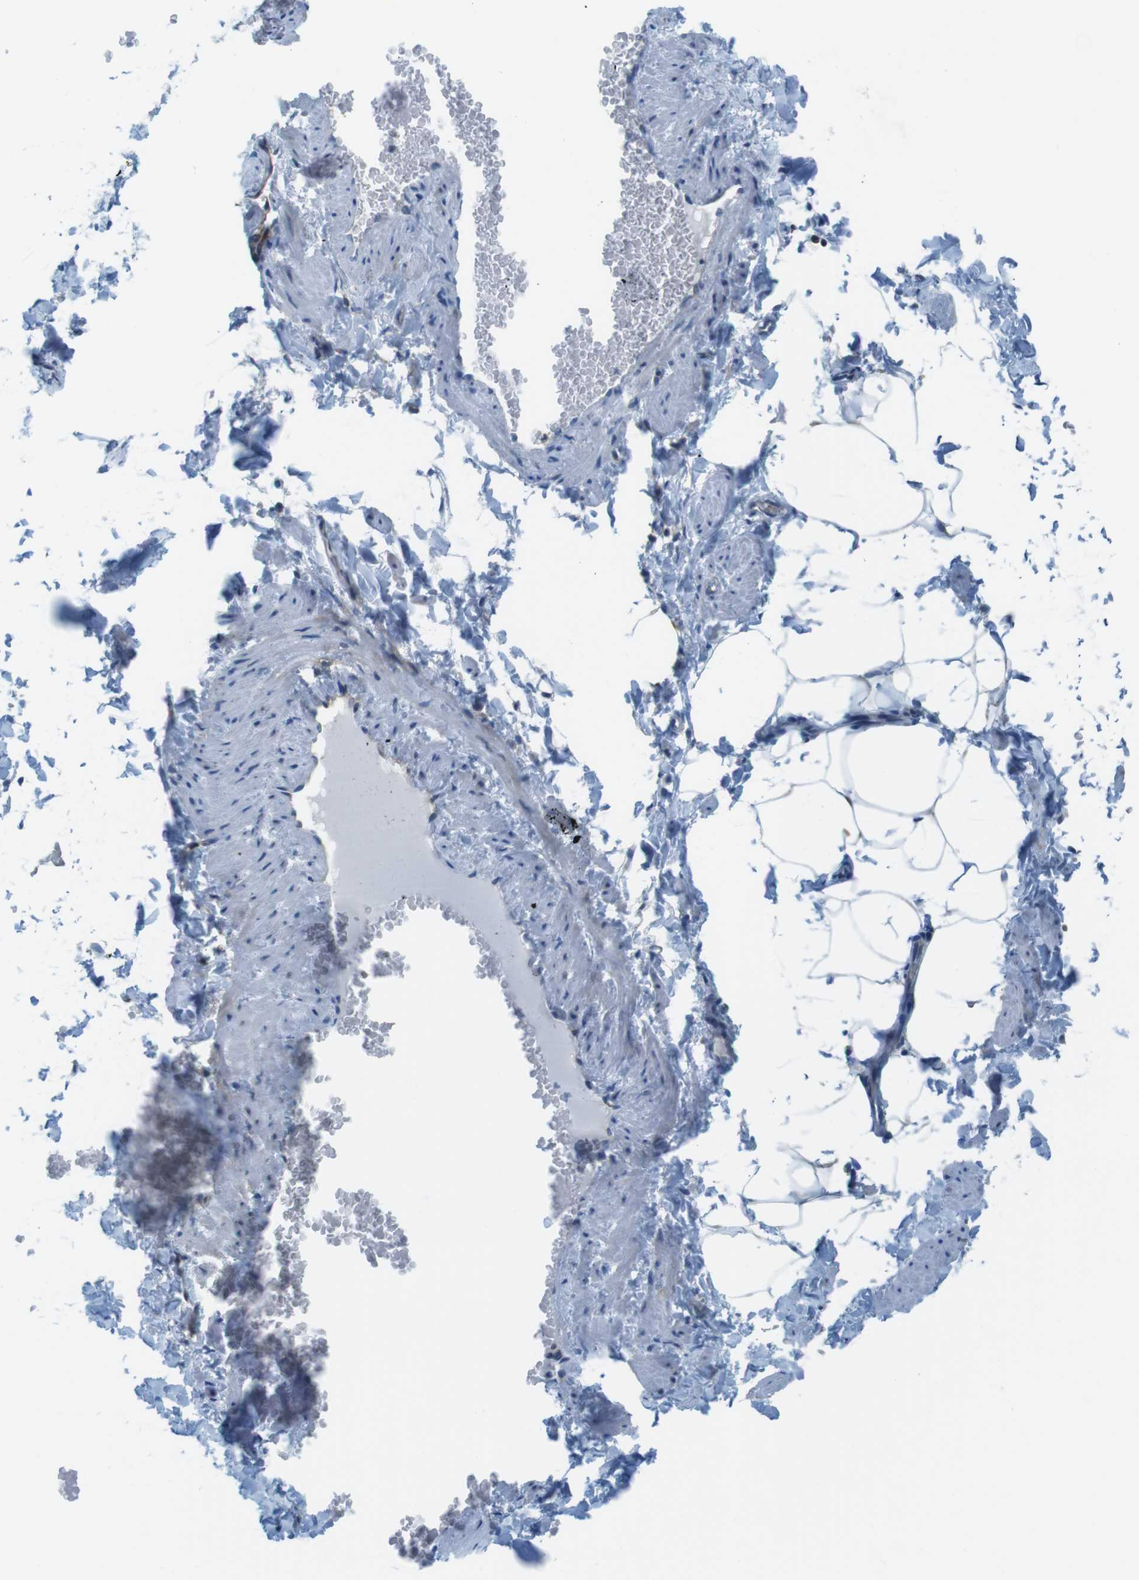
{"staining": {"intensity": "negative", "quantity": "none", "location": "none"}, "tissue": "adipose tissue", "cell_type": "Adipocytes", "image_type": "normal", "snomed": [{"axis": "morphology", "description": "Normal tissue, NOS"}, {"axis": "topography", "description": "Vascular tissue"}], "caption": "Adipose tissue was stained to show a protein in brown. There is no significant staining in adipocytes. (DAB (3,3'-diaminobenzidine) immunohistochemistry visualized using brightfield microscopy, high magnification).", "gene": "TES", "patient": {"sex": "male", "age": 41}}